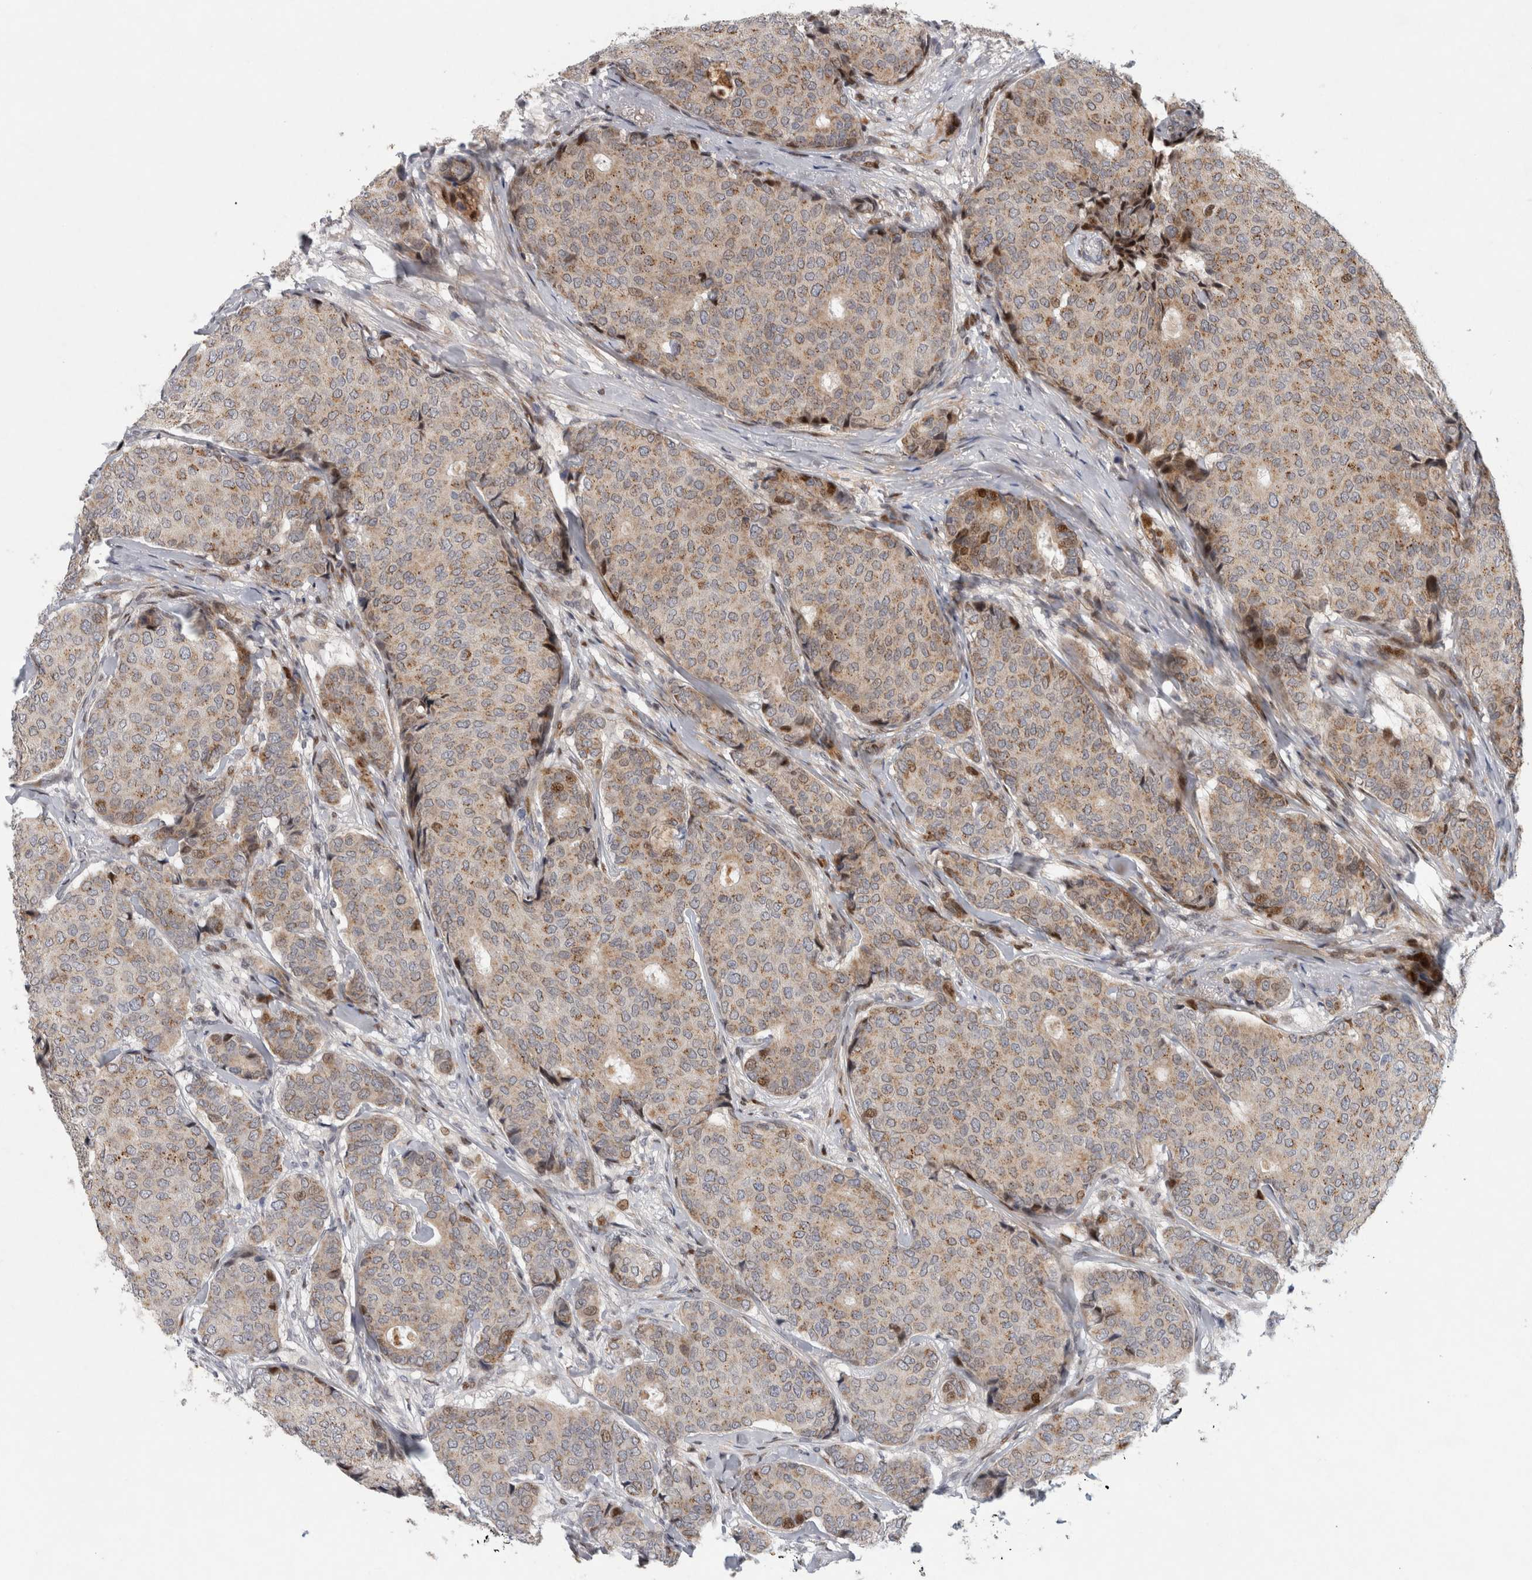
{"staining": {"intensity": "weak", "quantity": "25%-75%", "location": "cytoplasmic/membranous"}, "tissue": "breast cancer", "cell_type": "Tumor cells", "image_type": "cancer", "snomed": [{"axis": "morphology", "description": "Duct carcinoma"}, {"axis": "topography", "description": "Breast"}], "caption": "Immunohistochemistry (DAB (3,3'-diaminobenzidine)) staining of human breast cancer (intraductal carcinoma) demonstrates weak cytoplasmic/membranous protein staining in approximately 25%-75% of tumor cells. (IHC, brightfield microscopy, high magnification).", "gene": "RBM48", "patient": {"sex": "female", "age": 75}}